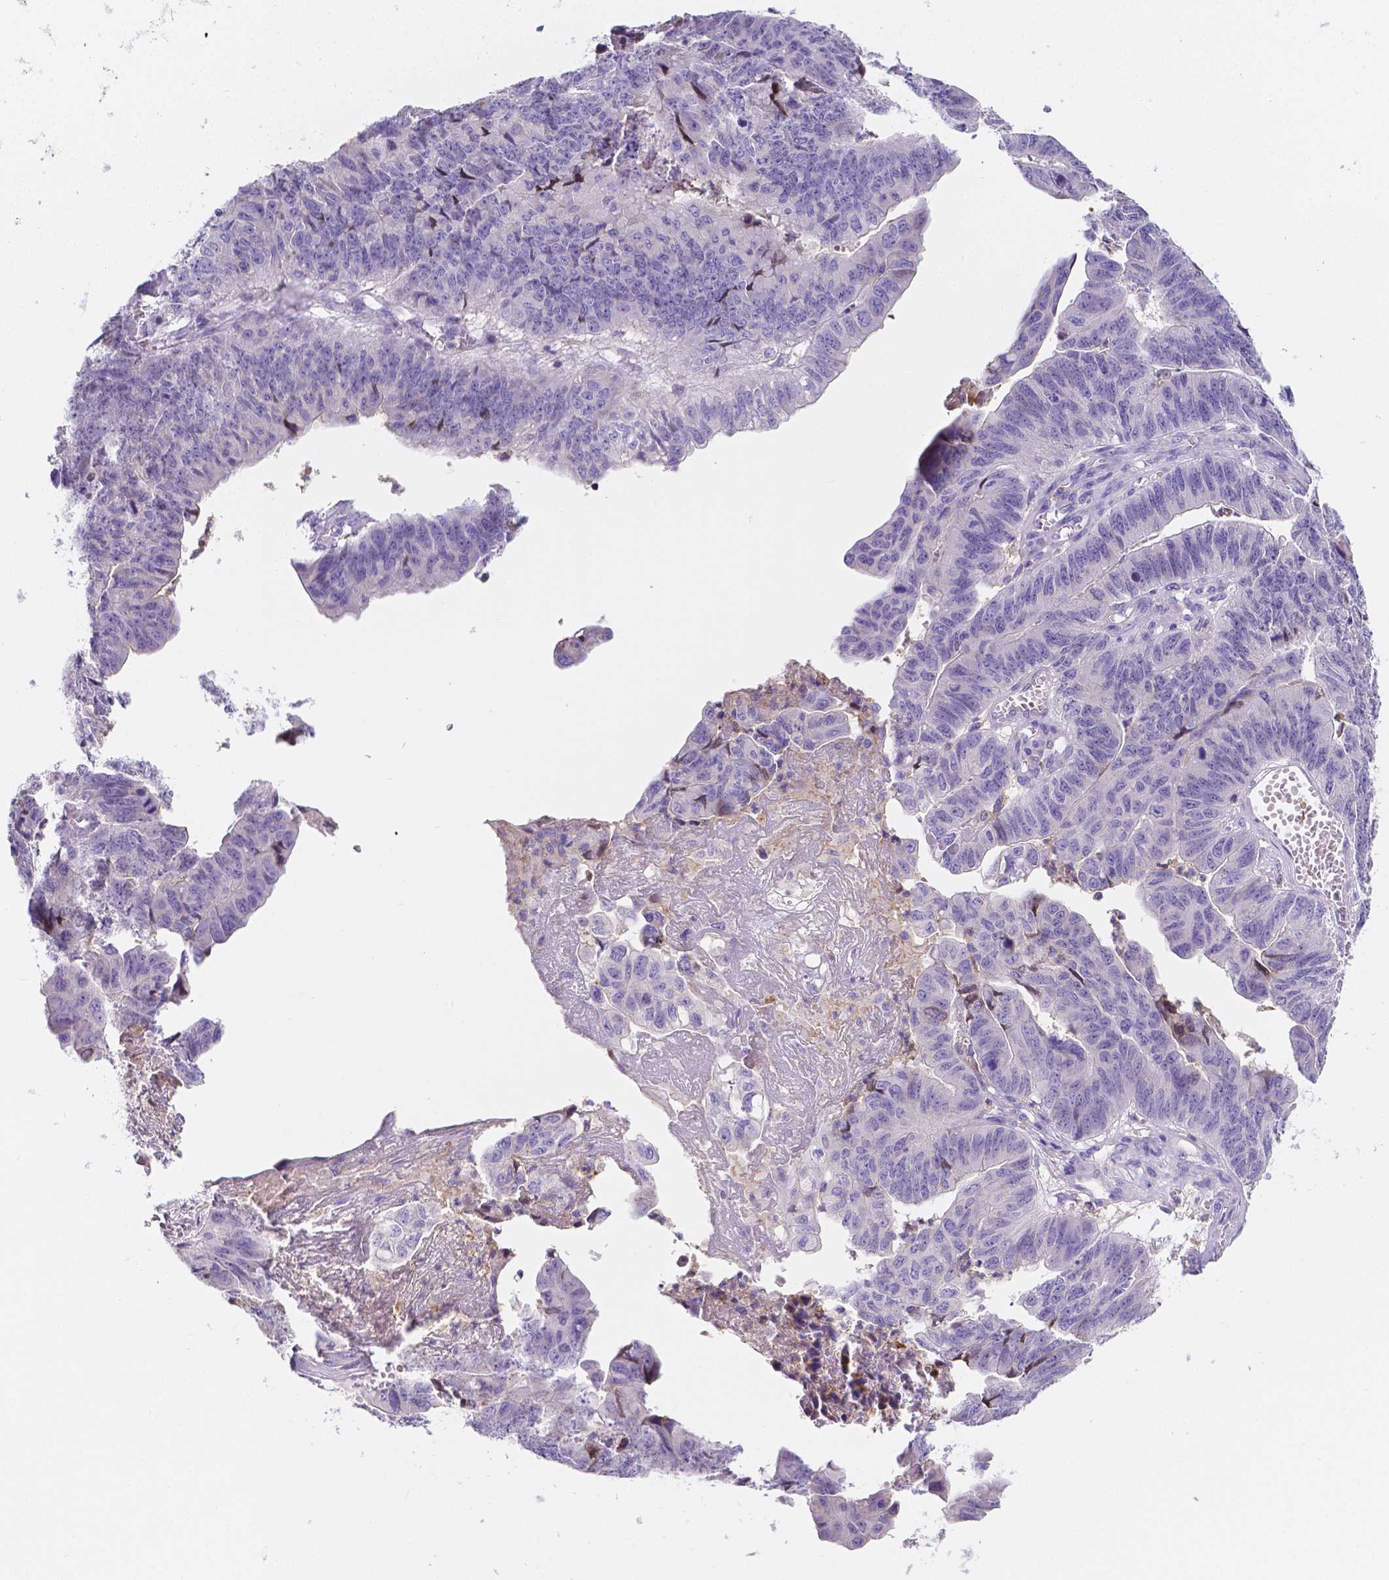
{"staining": {"intensity": "negative", "quantity": "none", "location": "none"}, "tissue": "stomach cancer", "cell_type": "Tumor cells", "image_type": "cancer", "snomed": [{"axis": "morphology", "description": "Adenocarcinoma, NOS"}, {"axis": "topography", "description": "Stomach, lower"}], "caption": "High magnification brightfield microscopy of stomach cancer stained with DAB (brown) and counterstained with hematoxylin (blue): tumor cells show no significant staining.", "gene": "GABRD", "patient": {"sex": "male", "age": 77}}